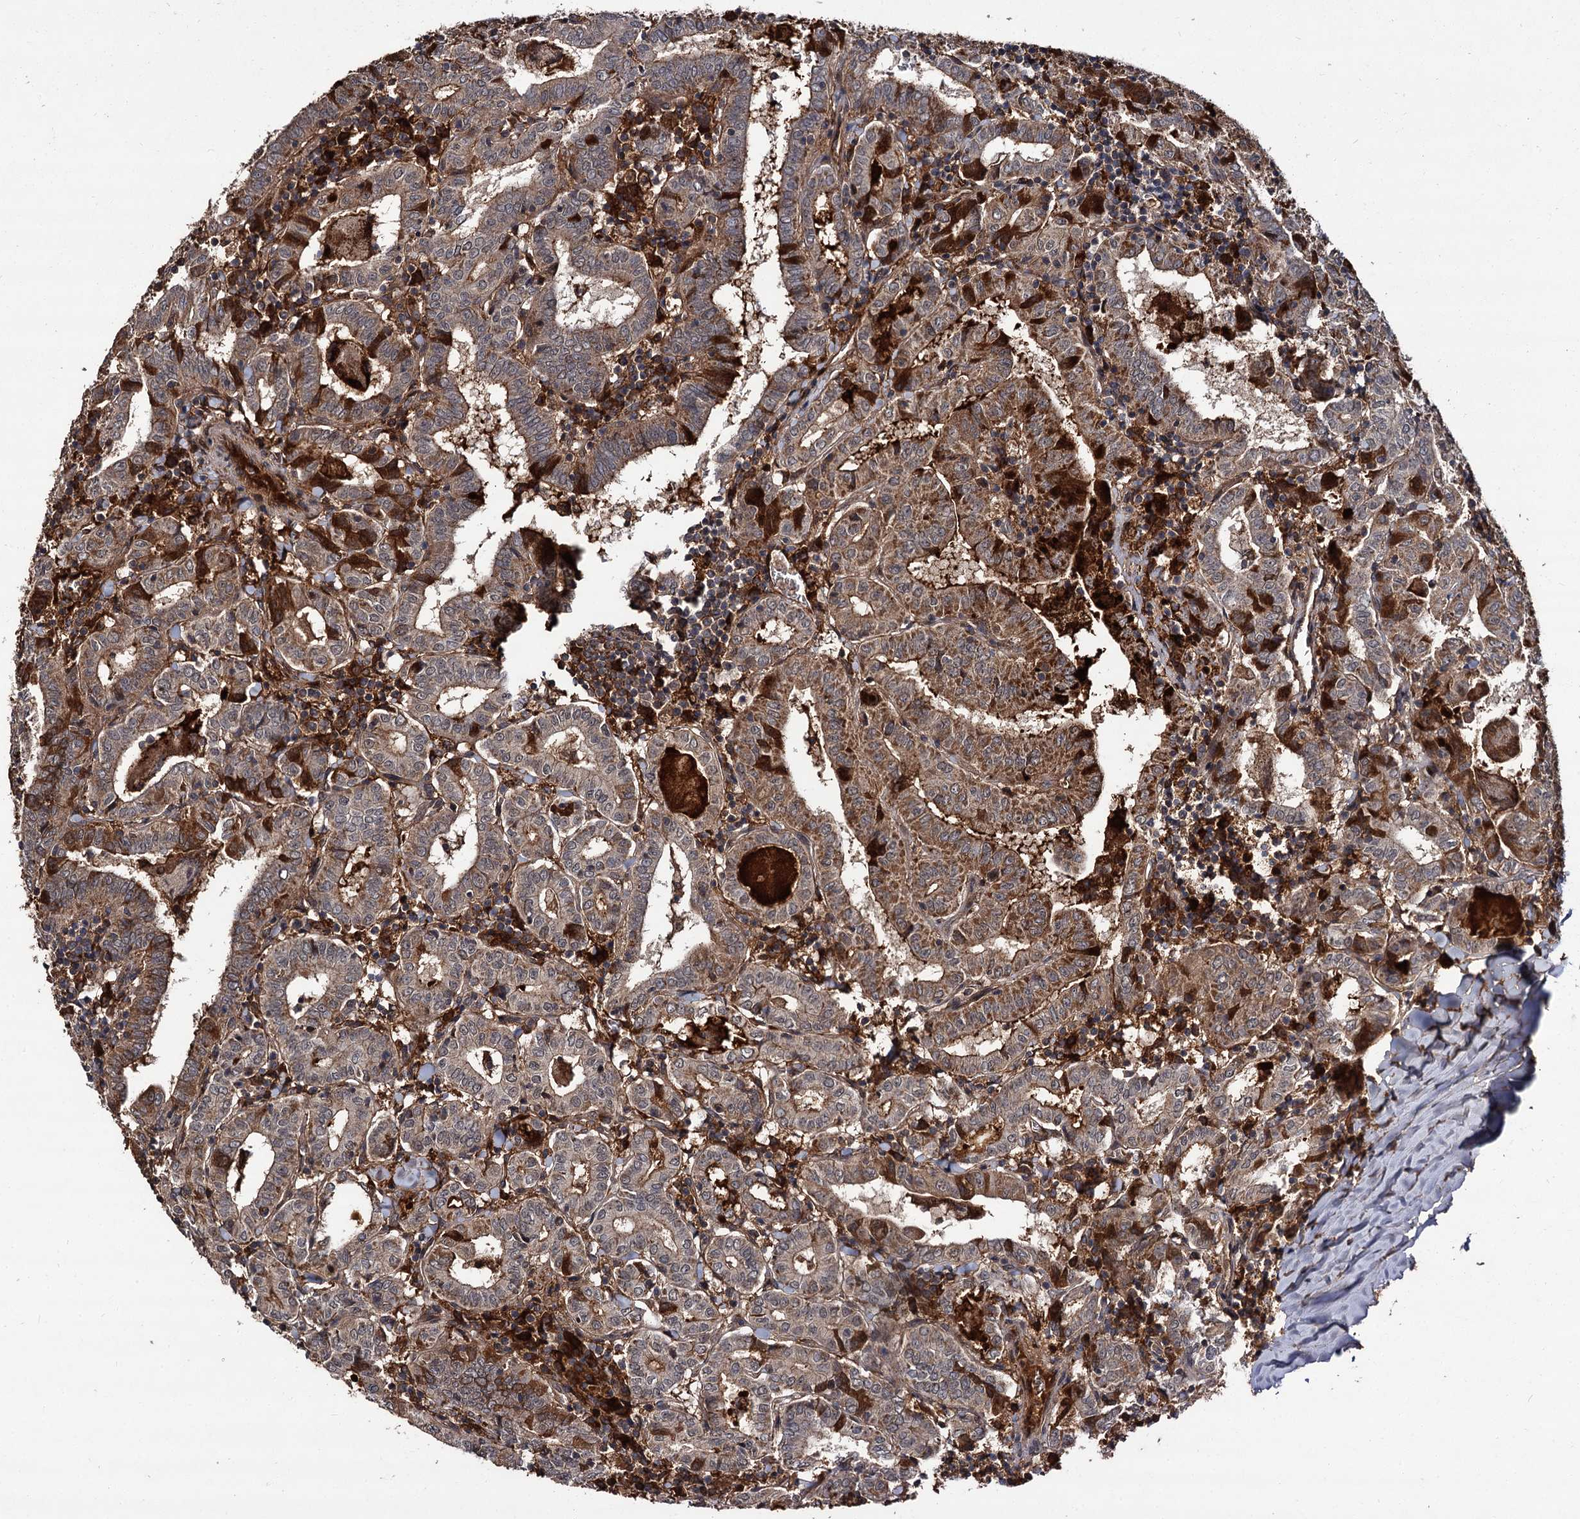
{"staining": {"intensity": "moderate", "quantity": "25%-75%", "location": "cytoplasmic/membranous"}, "tissue": "thyroid cancer", "cell_type": "Tumor cells", "image_type": "cancer", "snomed": [{"axis": "morphology", "description": "Papillary adenocarcinoma, NOS"}, {"axis": "topography", "description": "Thyroid gland"}], "caption": "Thyroid papillary adenocarcinoma was stained to show a protein in brown. There is medium levels of moderate cytoplasmic/membranous expression in about 25%-75% of tumor cells.", "gene": "MBD6", "patient": {"sex": "female", "age": 72}}